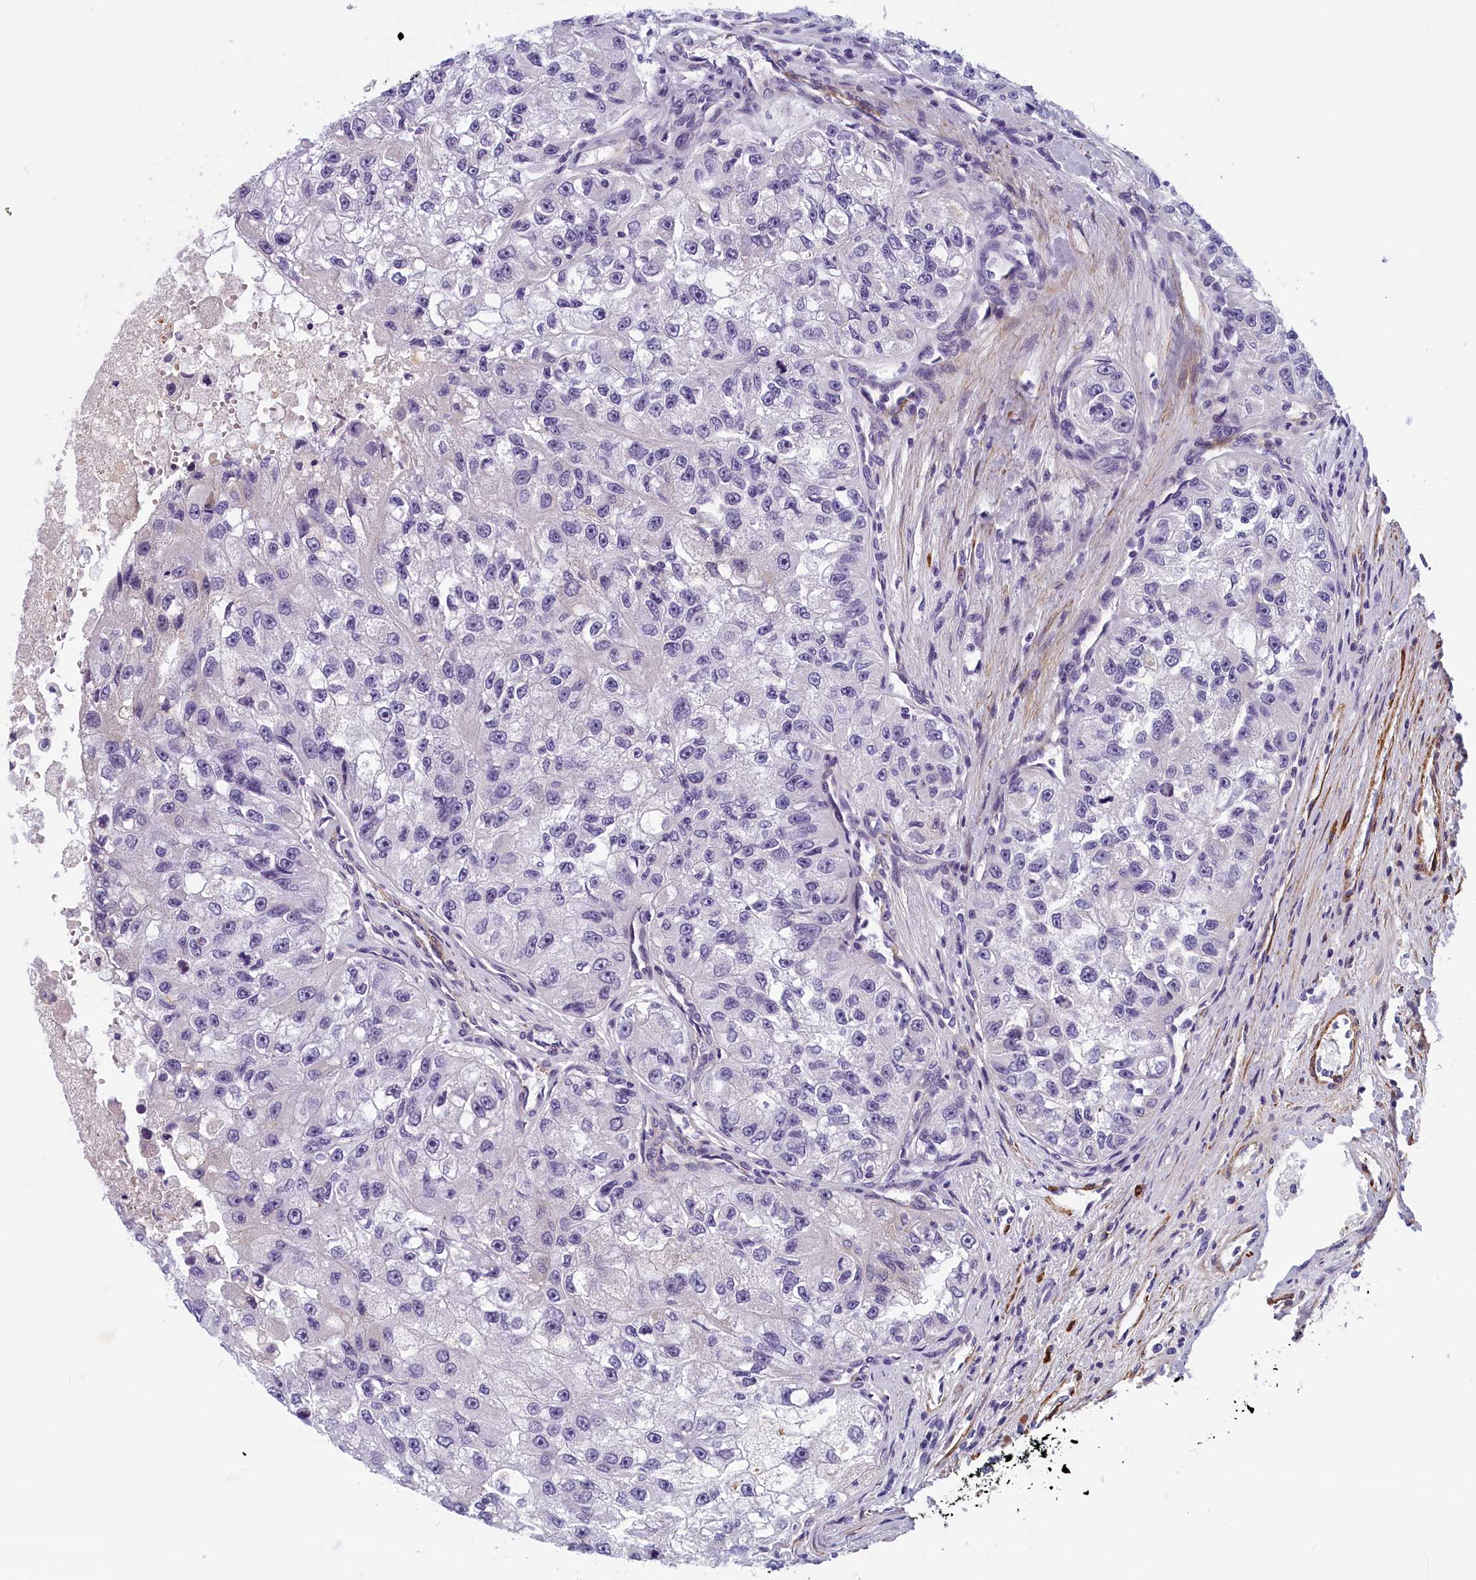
{"staining": {"intensity": "negative", "quantity": "none", "location": "none"}, "tissue": "renal cancer", "cell_type": "Tumor cells", "image_type": "cancer", "snomed": [{"axis": "morphology", "description": "Adenocarcinoma, NOS"}, {"axis": "topography", "description": "Kidney"}], "caption": "Immunohistochemical staining of human renal cancer (adenocarcinoma) displays no significant positivity in tumor cells.", "gene": "BCL2L13", "patient": {"sex": "male", "age": 63}}